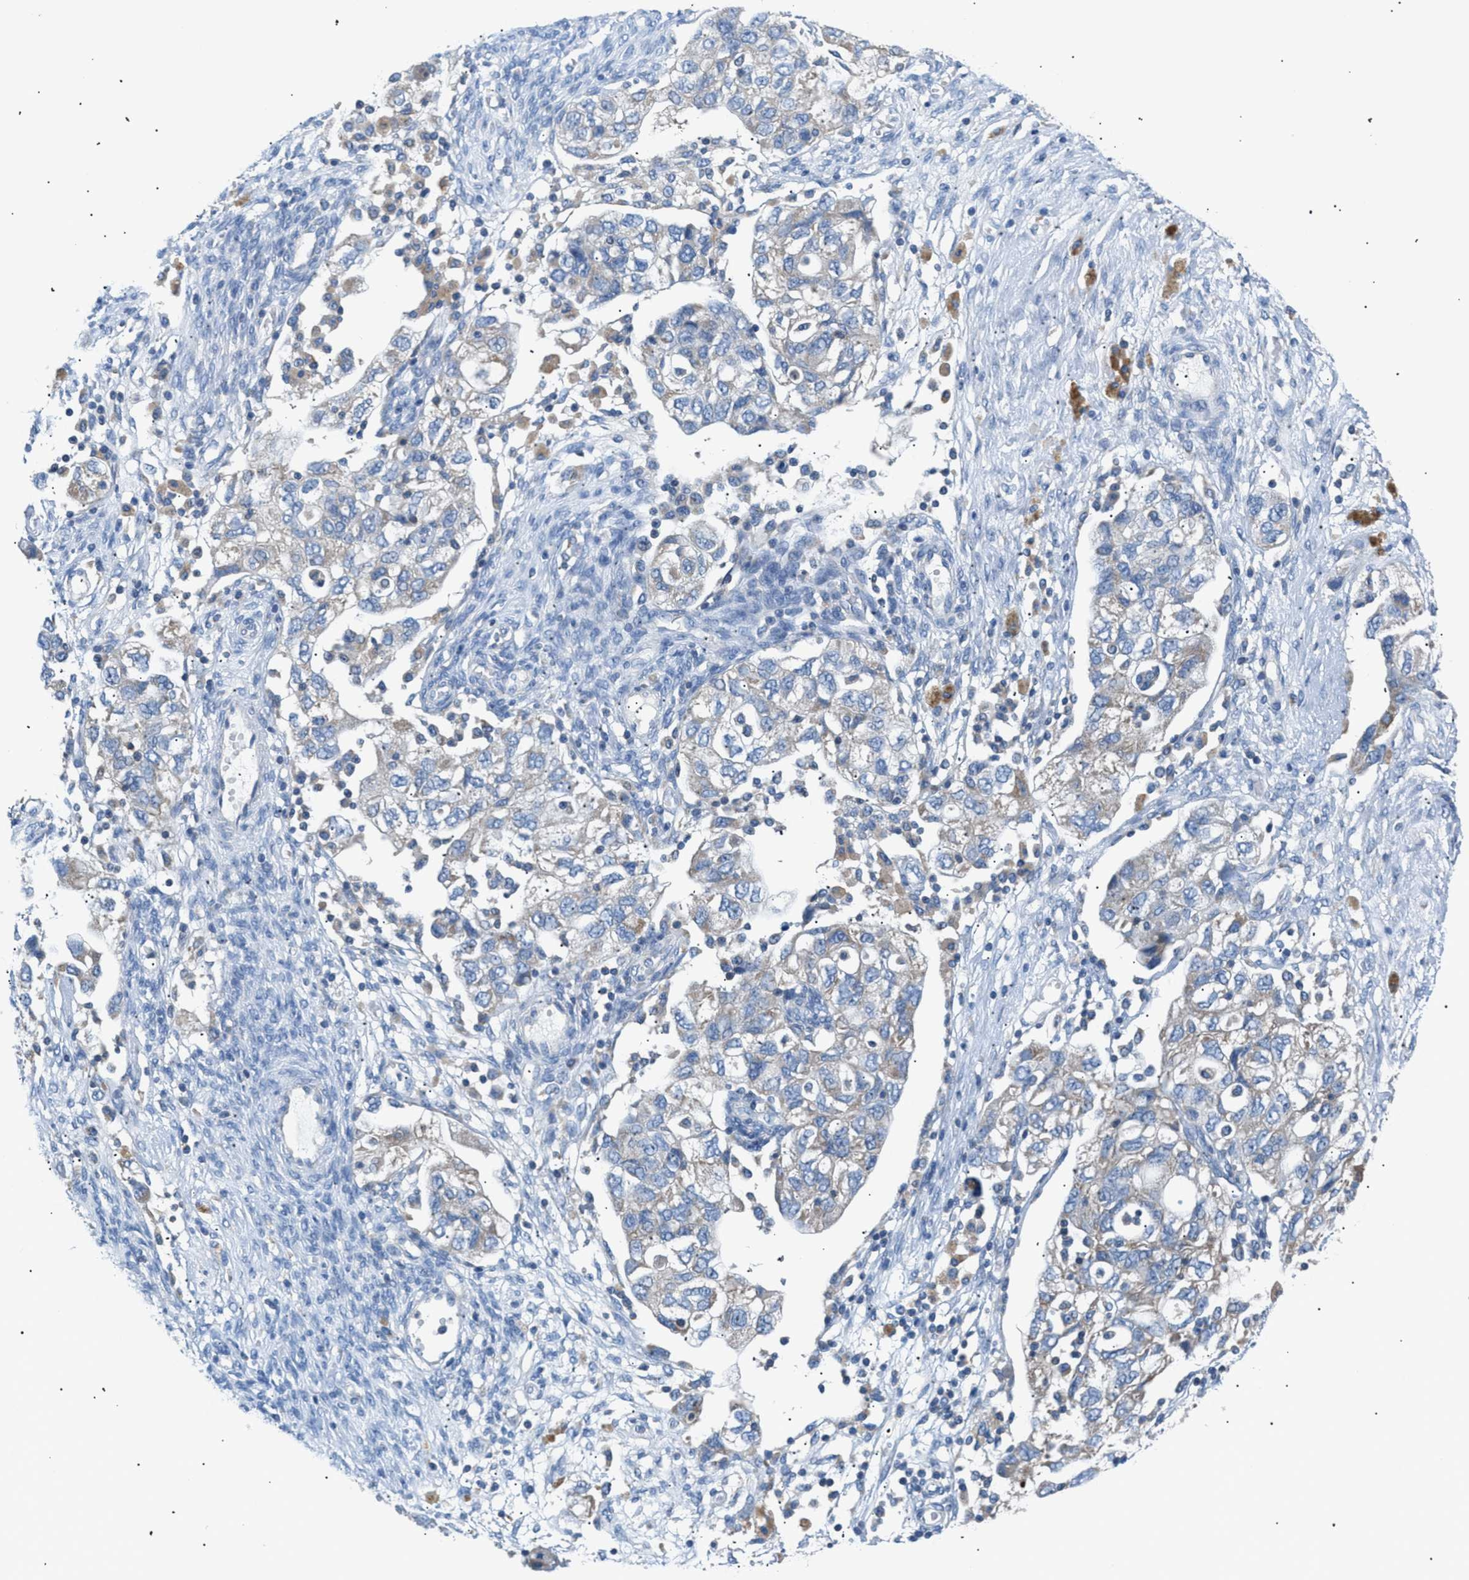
{"staining": {"intensity": "weak", "quantity": "<25%", "location": "cytoplasmic/membranous"}, "tissue": "ovarian cancer", "cell_type": "Tumor cells", "image_type": "cancer", "snomed": [{"axis": "morphology", "description": "Carcinoma, NOS"}, {"axis": "morphology", "description": "Cystadenocarcinoma, serous, NOS"}, {"axis": "topography", "description": "Ovary"}], "caption": "IHC photomicrograph of neoplastic tissue: human ovarian cancer stained with DAB (3,3'-diaminobenzidine) demonstrates no significant protein positivity in tumor cells.", "gene": "ILDR1", "patient": {"sex": "female", "age": 69}}